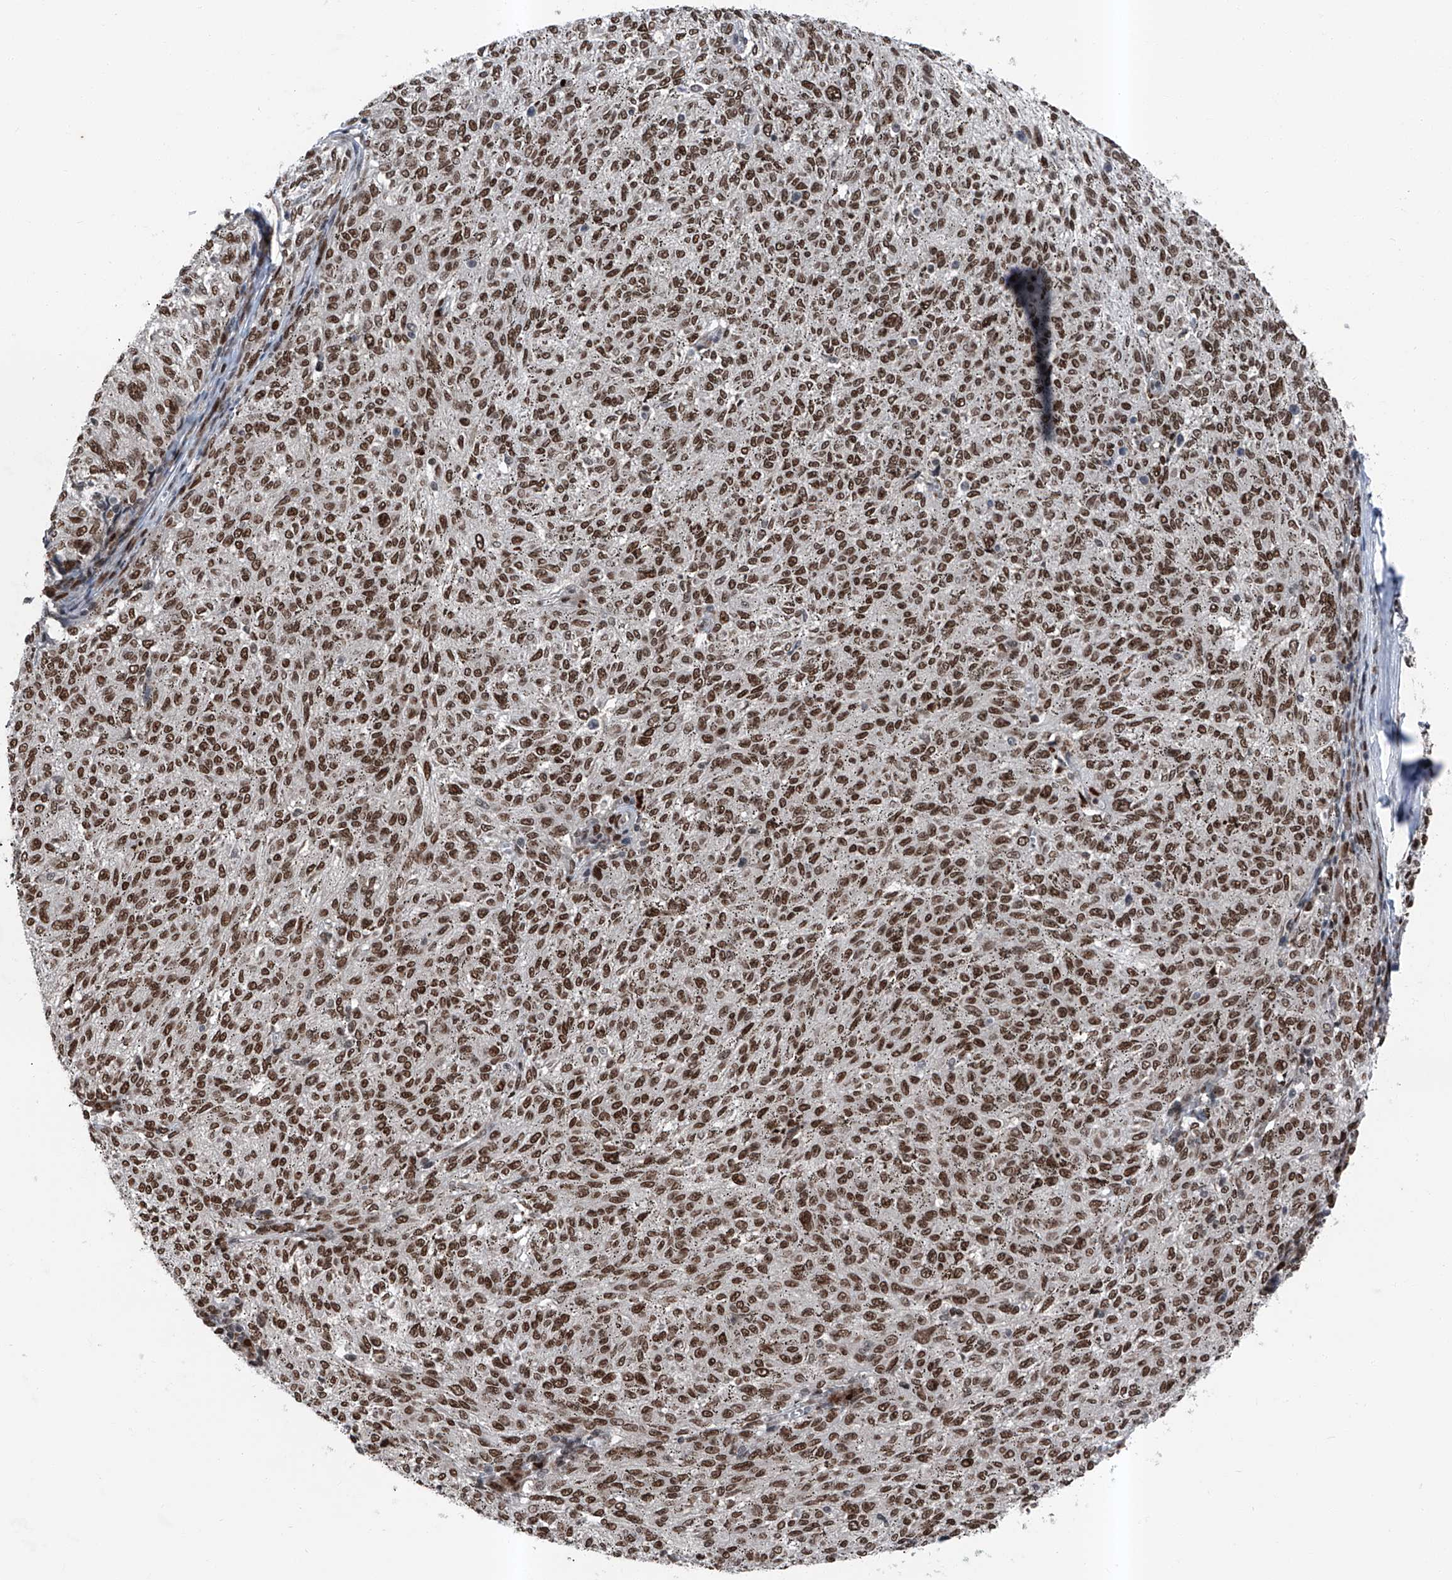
{"staining": {"intensity": "strong", "quantity": ">75%", "location": "nuclear"}, "tissue": "melanoma", "cell_type": "Tumor cells", "image_type": "cancer", "snomed": [{"axis": "morphology", "description": "Malignant melanoma, NOS"}, {"axis": "topography", "description": "Skin"}], "caption": "IHC of melanoma reveals high levels of strong nuclear positivity in about >75% of tumor cells.", "gene": "BMI1", "patient": {"sex": "female", "age": 72}}